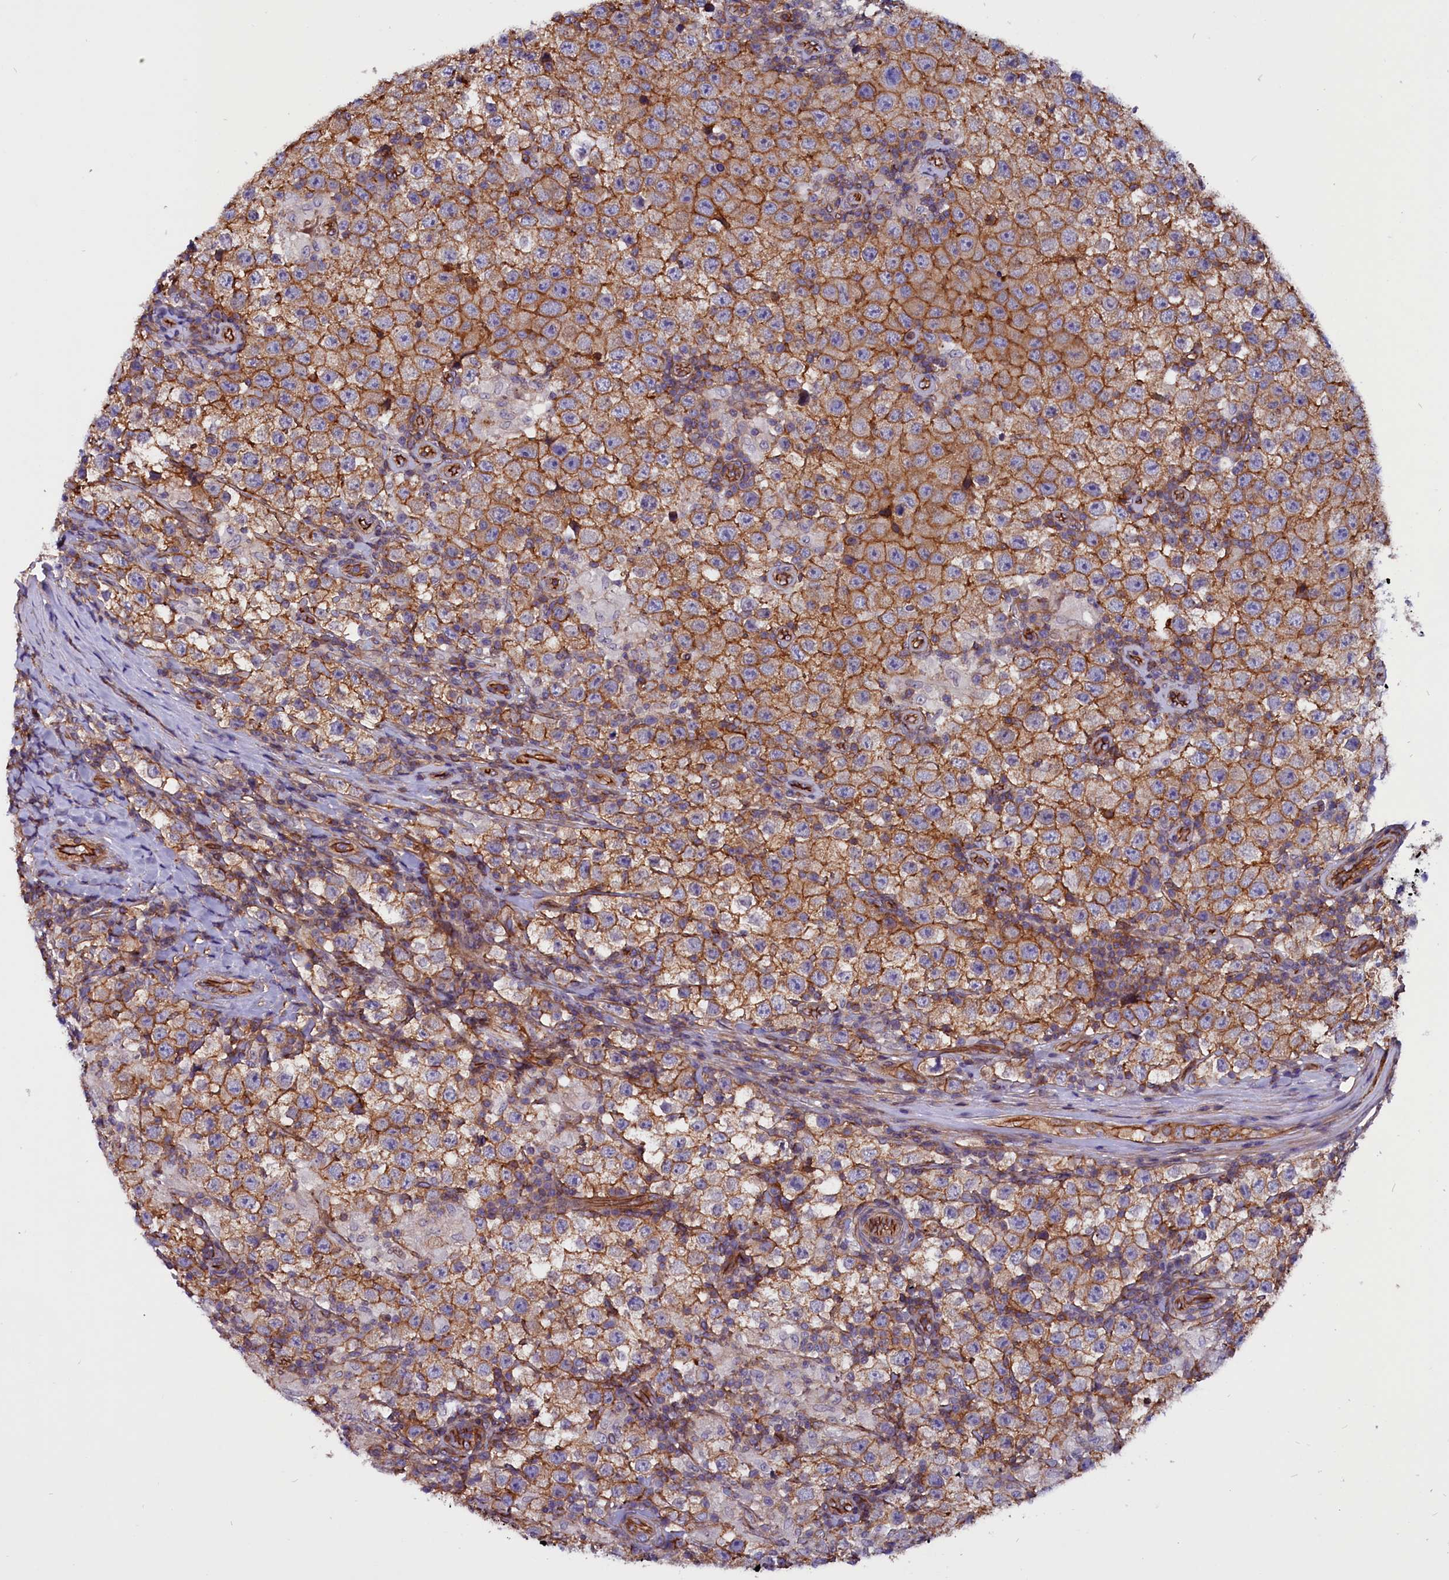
{"staining": {"intensity": "moderate", "quantity": ">75%", "location": "cytoplasmic/membranous"}, "tissue": "testis cancer", "cell_type": "Tumor cells", "image_type": "cancer", "snomed": [{"axis": "morphology", "description": "Normal tissue, NOS"}, {"axis": "morphology", "description": "Urothelial carcinoma, High grade"}, {"axis": "morphology", "description": "Seminoma, NOS"}, {"axis": "morphology", "description": "Carcinoma, Embryonal, NOS"}, {"axis": "topography", "description": "Urinary bladder"}, {"axis": "topography", "description": "Testis"}], "caption": "IHC photomicrograph of neoplastic tissue: human testis cancer stained using immunohistochemistry shows medium levels of moderate protein expression localized specifically in the cytoplasmic/membranous of tumor cells, appearing as a cytoplasmic/membranous brown color.", "gene": "ZNF749", "patient": {"sex": "male", "age": 41}}